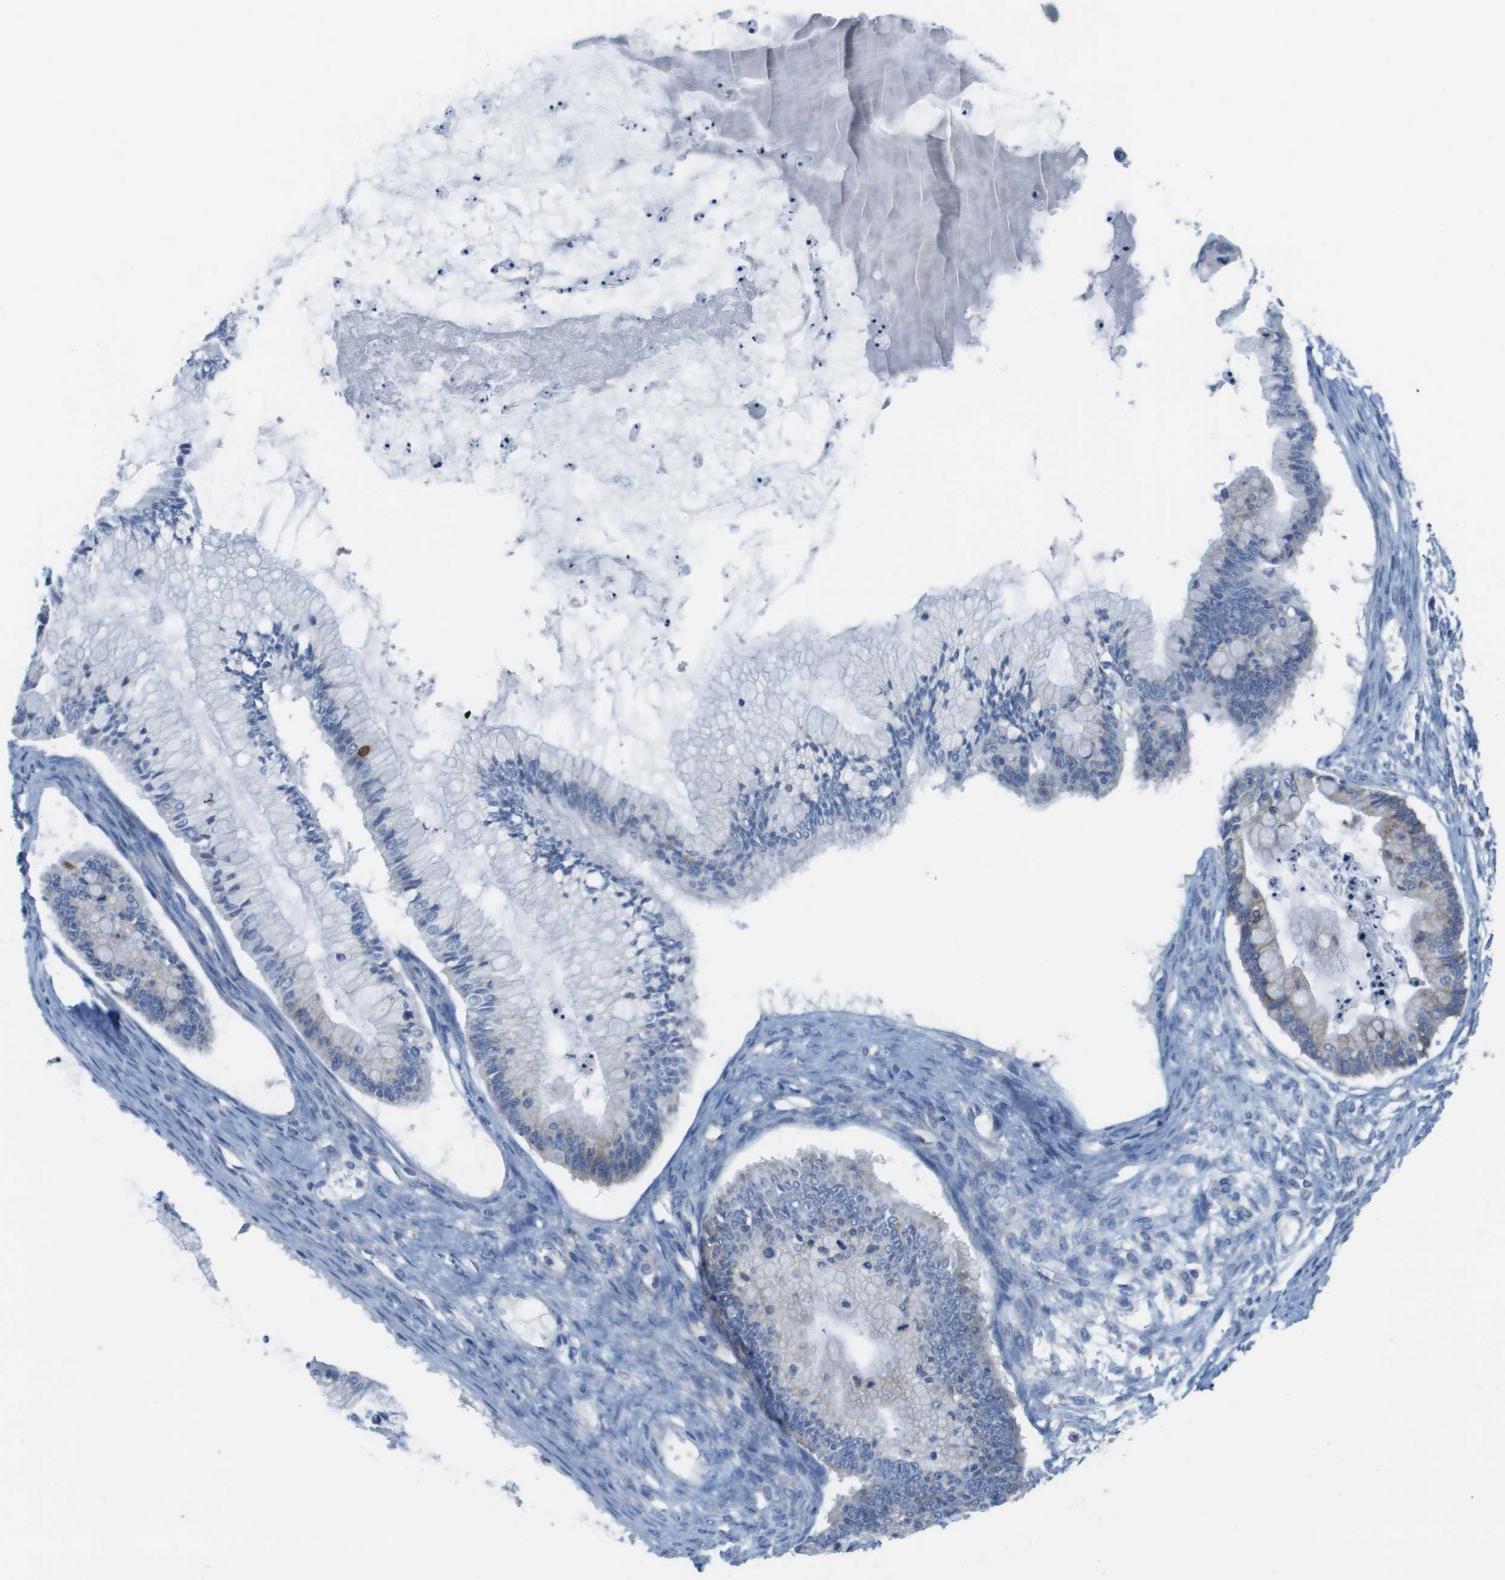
{"staining": {"intensity": "weak", "quantity": "<25%", "location": "cytoplasmic/membranous"}, "tissue": "ovarian cancer", "cell_type": "Tumor cells", "image_type": "cancer", "snomed": [{"axis": "morphology", "description": "Cystadenocarcinoma, mucinous, NOS"}, {"axis": "topography", "description": "Ovary"}], "caption": "IHC micrograph of neoplastic tissue: human ovarian cancer stained with DAB (3,3'-diaminobenzidine) reveals no significant protein positivity in tumor cells.", "gene": "CD3G", "patient": {"sex": "female", "age": 57}}